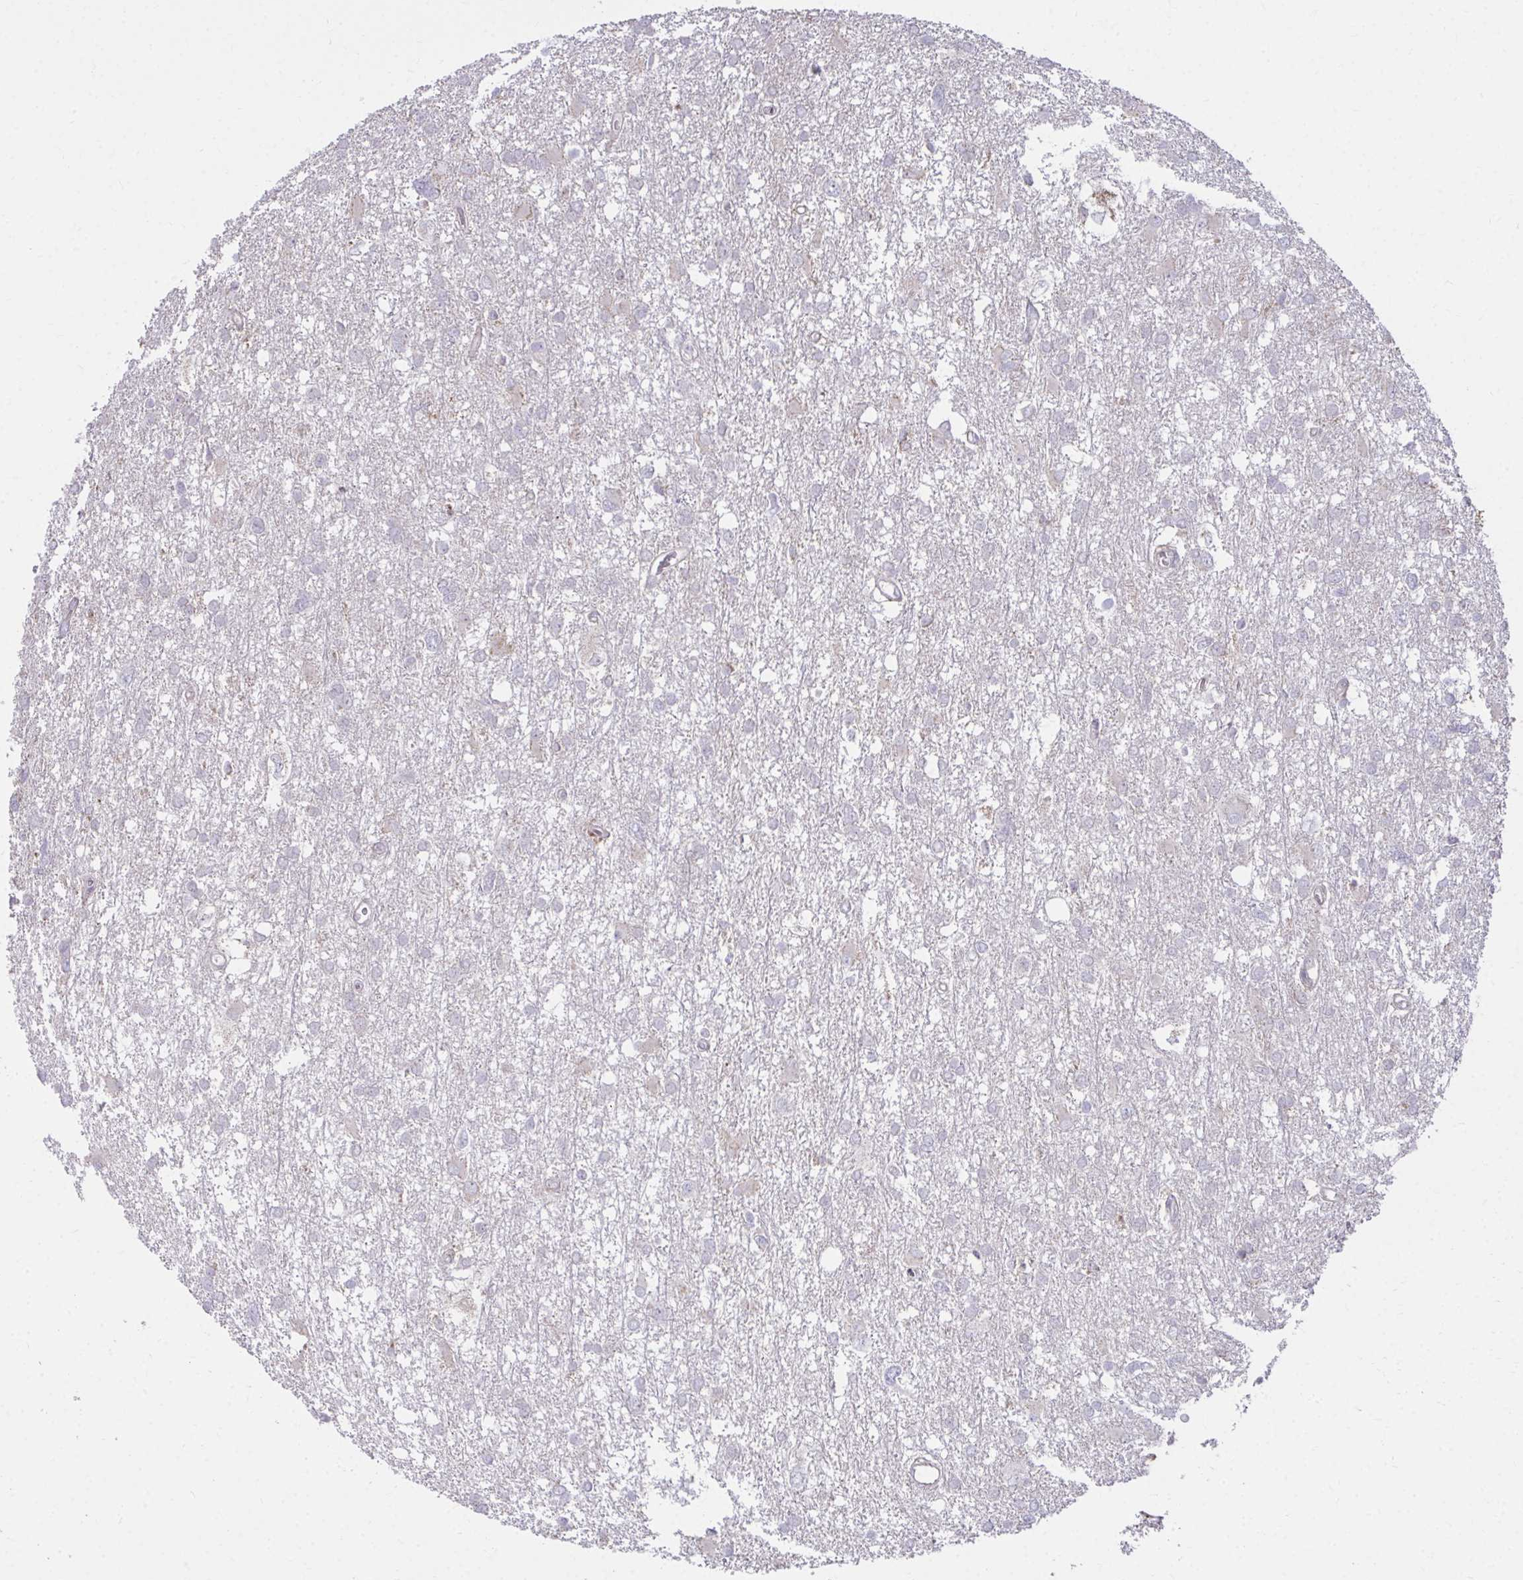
{"staining": {"intensity": "negative", "quantity": "none", "location": "none"}, "tissue": "glioma", "cell_type": "Tumor cells", "image_type": "cancer", "snomed": [{"axis": "morphology", "description": "Glioma, malignant, High grade"}, {"axis": "topography", "description": "Brain"}], "caption": "DAB (3,3'-diaminobenzidine) immunohistochemical staining of malignant glioma (high-grade) demonstrates no significant staining in tumor cells.", "gene": "C16orf54", "patient": {"sex": "male", "age": 61}}